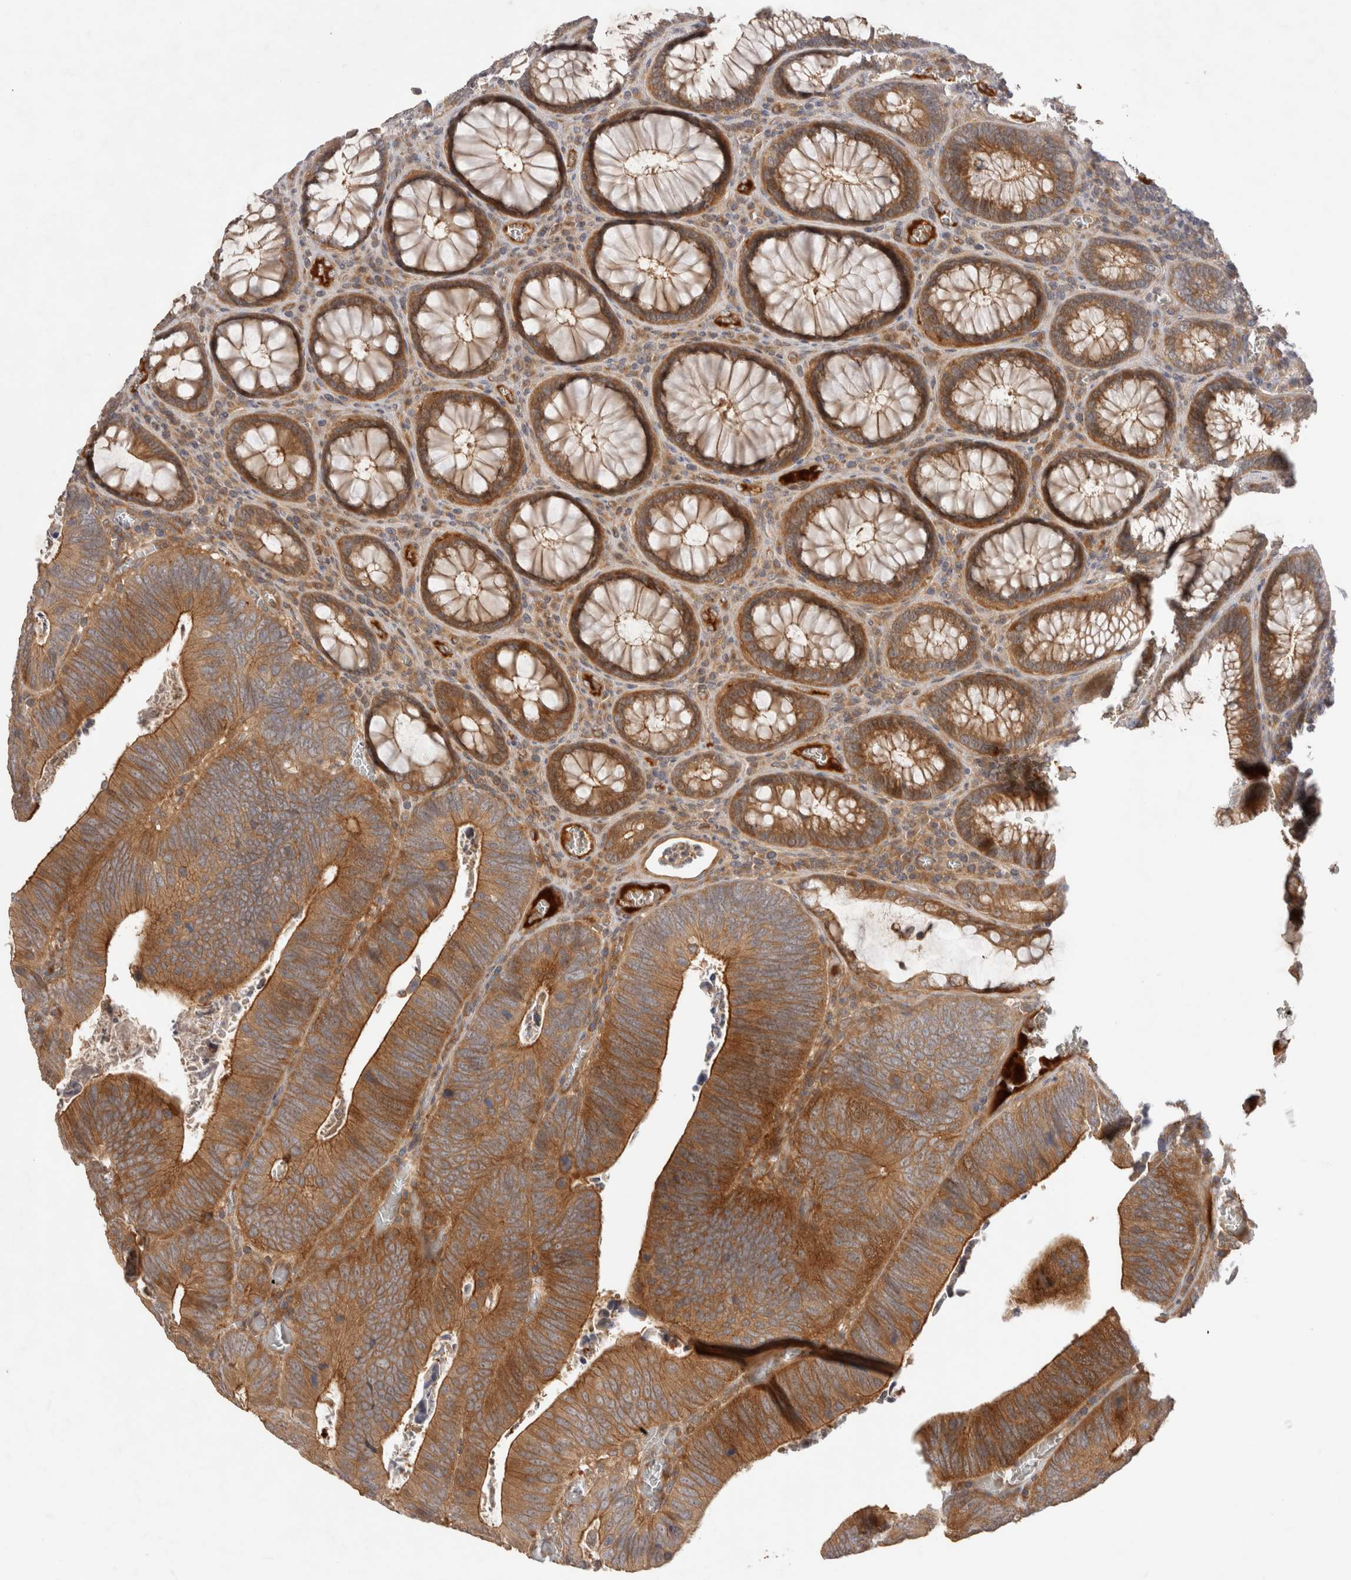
{"staining": {"intensity": "moderate", "quantity": ">75%", "location": "cytoplasmic/membranous"}, "tissue": "colorectal cancer", "cell_type": "Tumor cells", "image_type": "cancer", "snomed": [{"axis": "morphology", "description": "Inflammation, NOS"}, {"axis": "morphology", "description": "Adenocarcinoma, NOS"}, {"axis": "topography", "description": "Colon"}], "caption": "Colorectal cancer (adenocarcinoma) was stained to show a protein in brown. There is medium levels of moderate cytoplasmic/membranous positivity in approximately >75% of tumor cells.", "gene": "PPP1R42", "patient": {"sex": "male", "age": 72}}